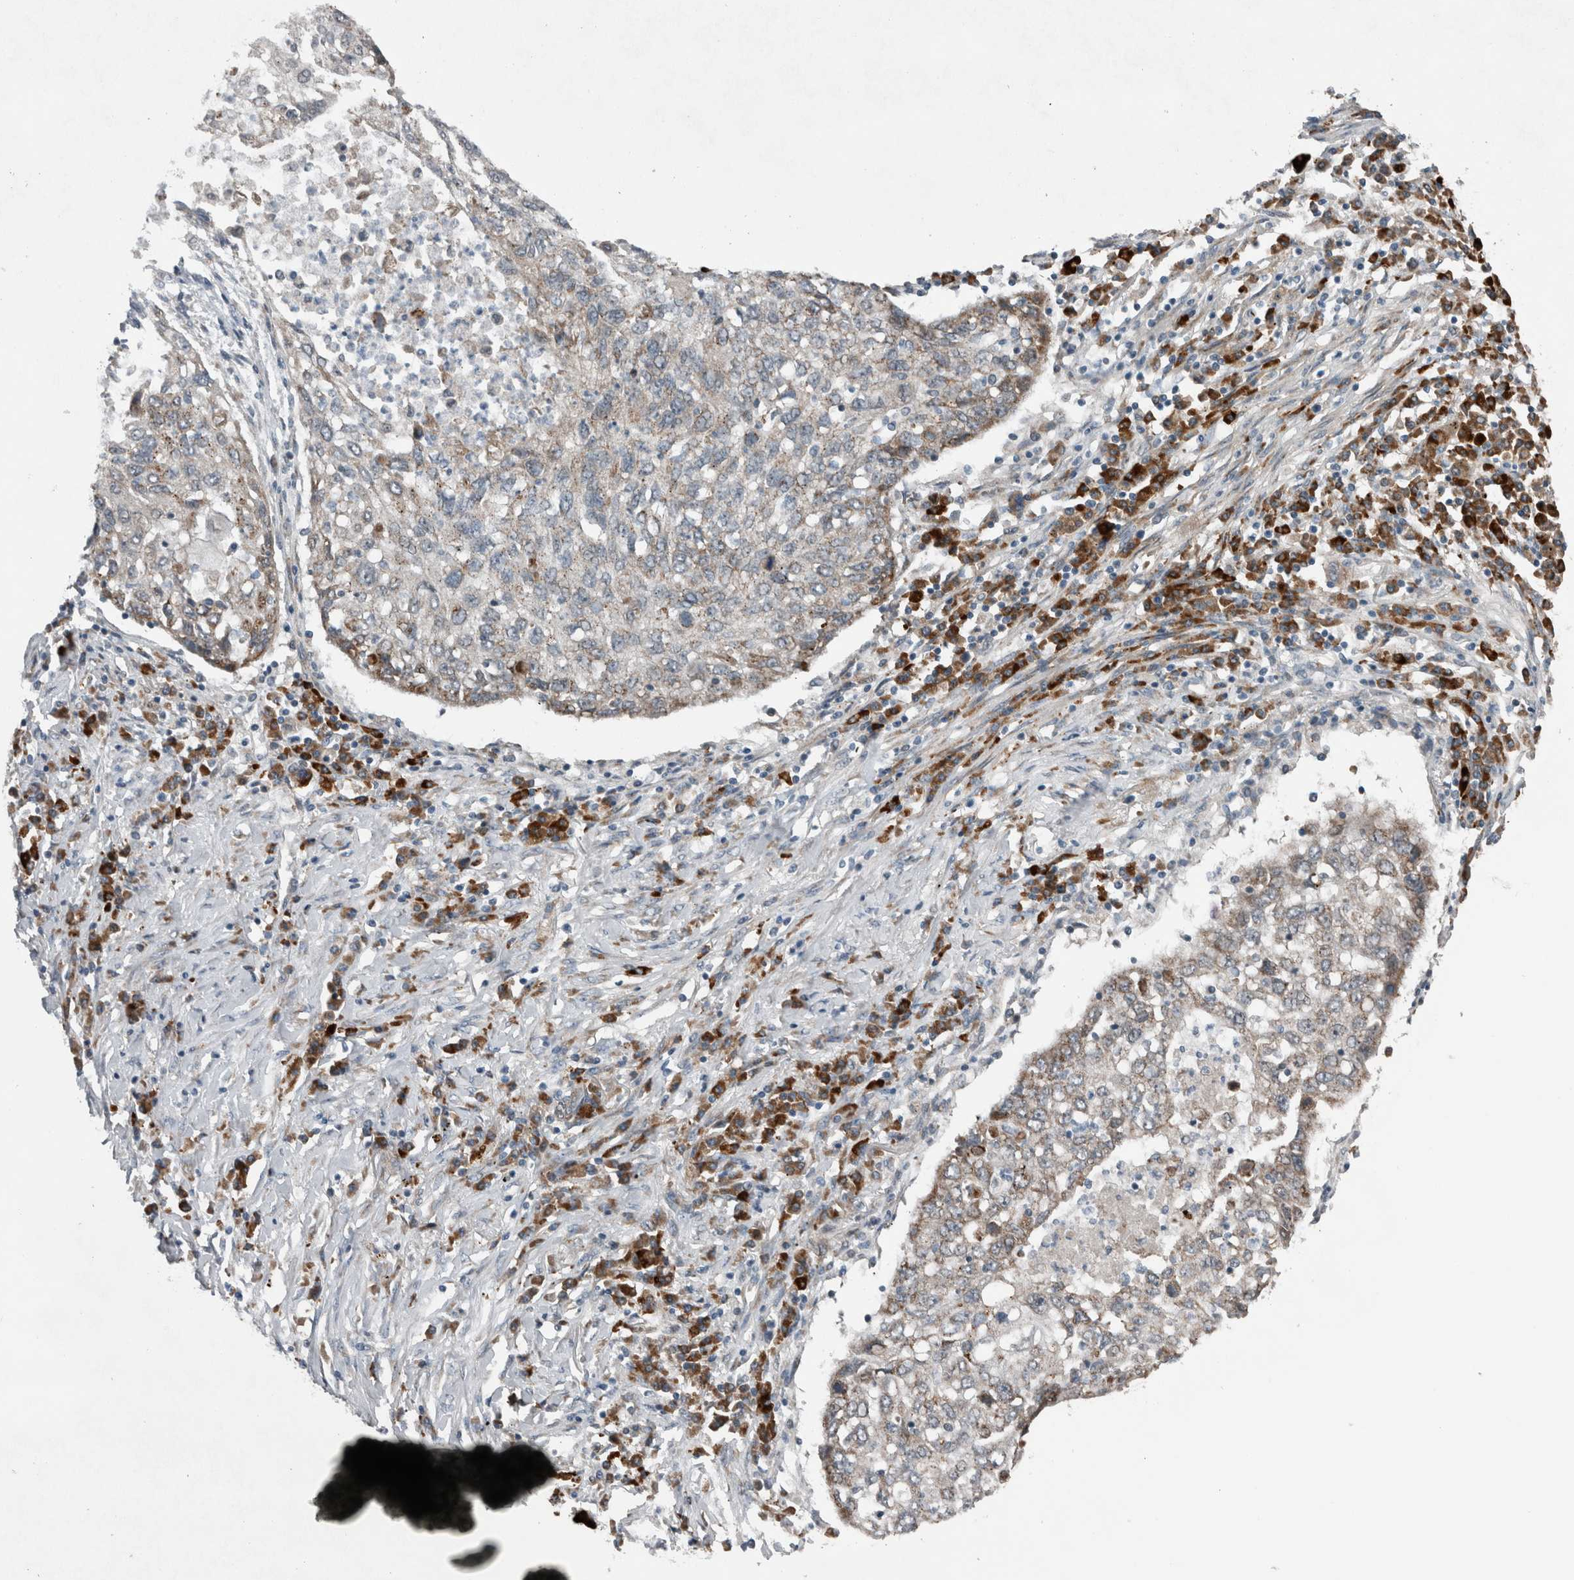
{"staining": {"intensity": "weak", "quantity": "<25%", "location": "cytoplasmic/membranous"}, "tissue": "lung cancer", "cell_type": "Tumor cells", "image_type": "cancer", "snomed": [{"axis": "morphology", "description": "Squamous cell carcinoma, NOS"}, {"axis": "topography", "description": "Lung"}], "caption": "Squamous cell carcinoma (lung) stained for a protein using IHC exhibits no positivity tumor cells.", "gene": "GBA2", "patient": {"sex": "female", "age": 63}}